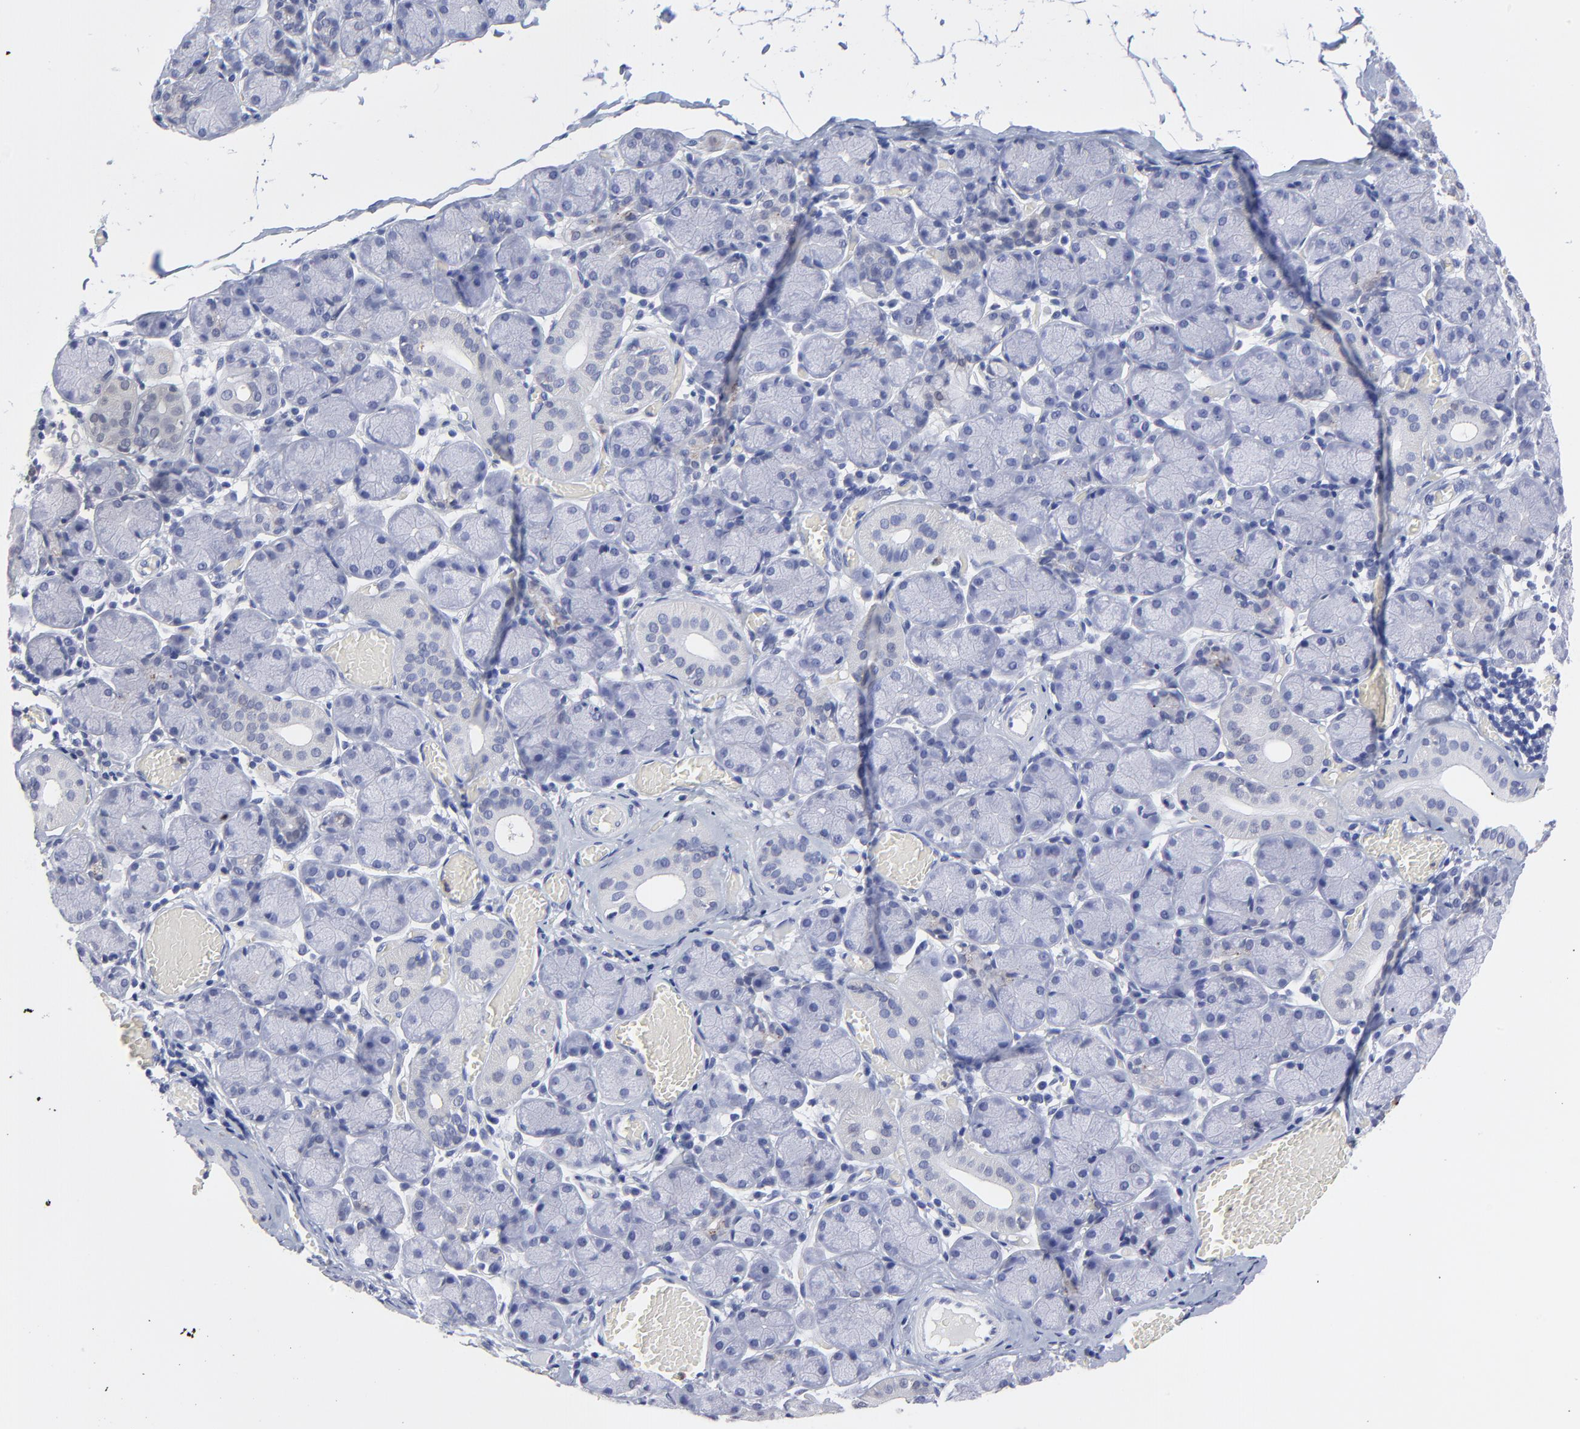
{"staining": {"intensity": "negative", "quantity": "none", "location": "none"}, "tissue": "salivary gland", "cell_type": "Glandular cells", "image_type": "normal", "snomed": [{"axis": "morphology", "description": "Normal tissue, NOS"}, {"axis": "topography", "description": "Salivary gland"}], "caption": "The histopathology image displays no significant expression in glandular cells of salivary gland. (DAB immunohistochemistry visualized using brightfield microscopy, high magnification).", "gene": "SMARCA1", "patient": {"sex": "female", "age": 24}}